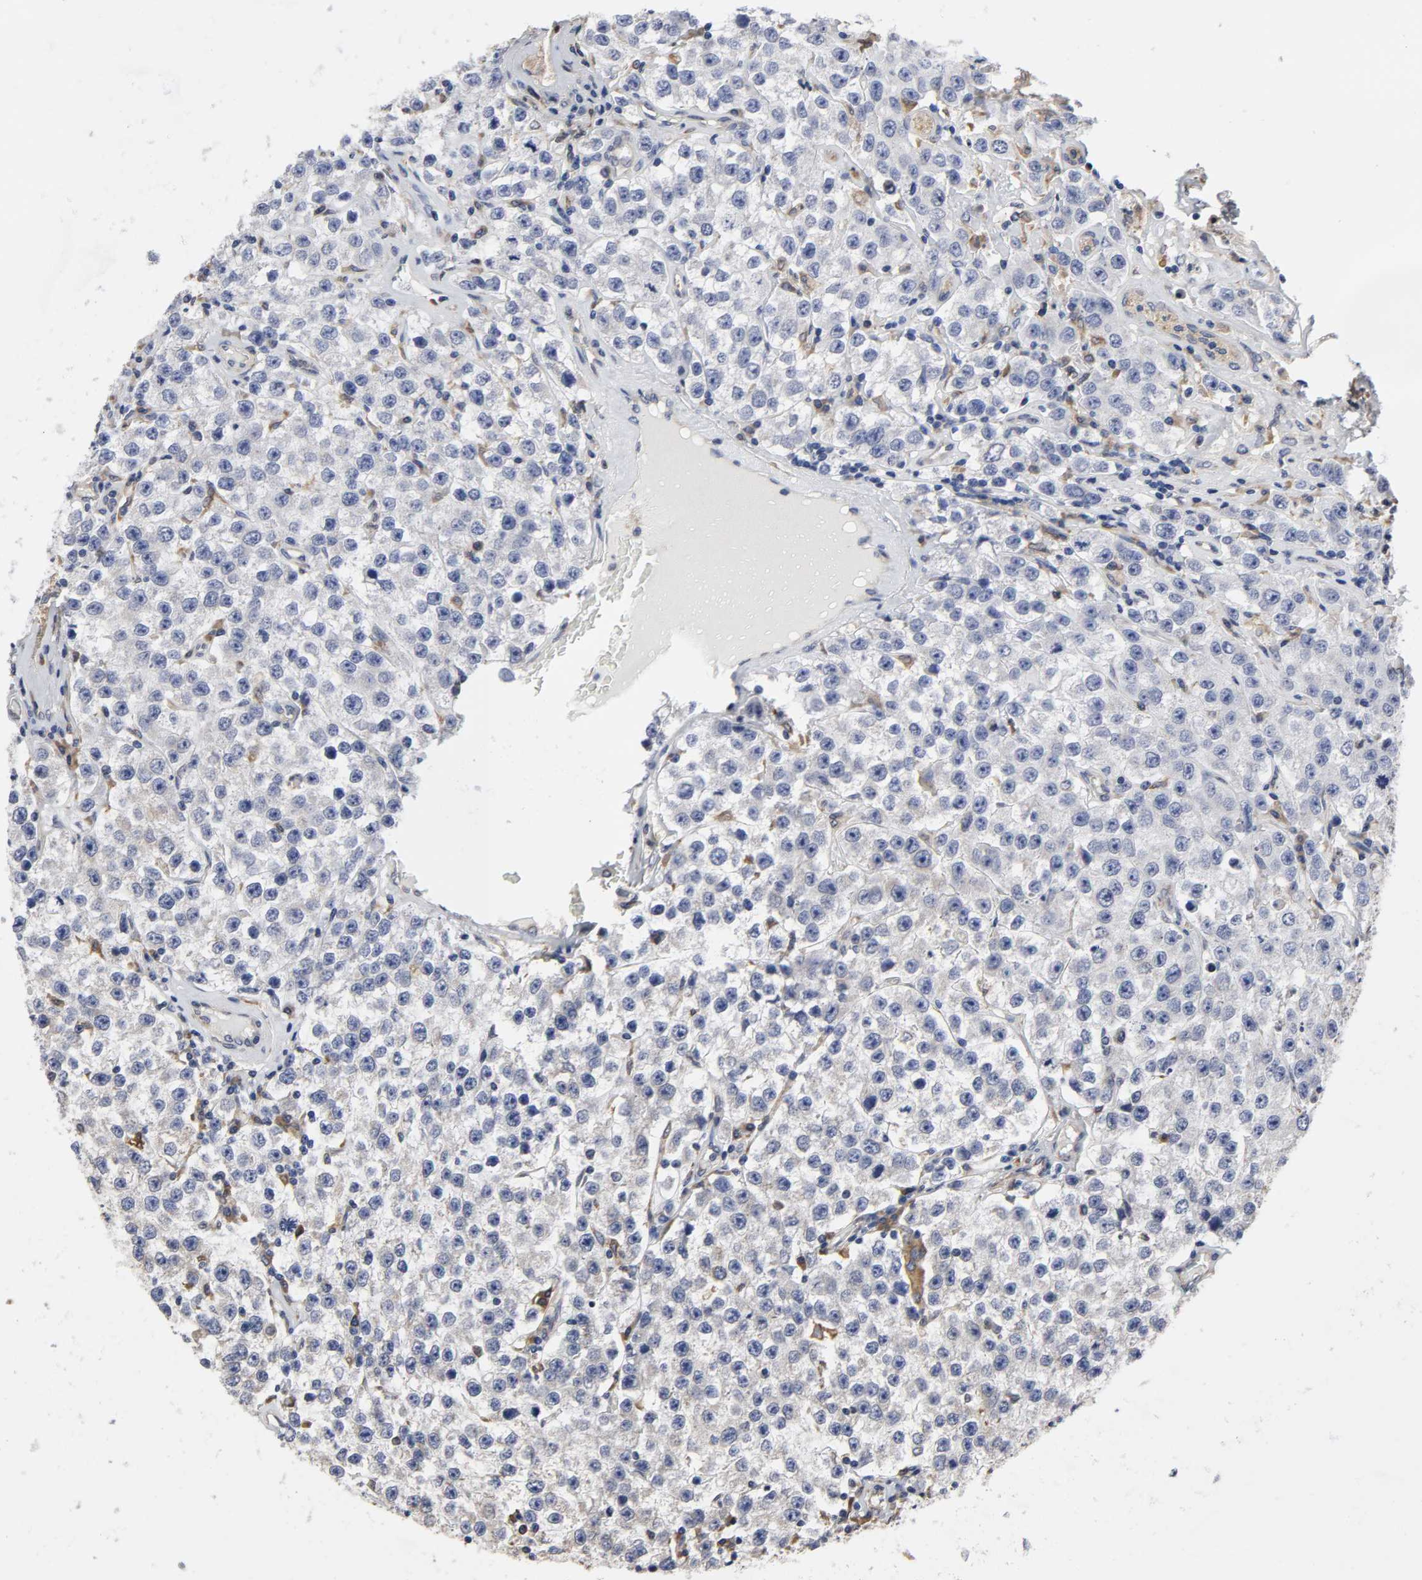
{"staining": {"intensity": "negative", "quantity": "none", "location": "none"}, "tissue": "testis cancer", "cell_type": "Tumor cells", "image_type": "cancer", "snomed": [{"axis": "morphology", "description": "Seminoma, NOS"}, {"axis": "topography", "description": "Testis"}], "caption": "Tumor cells show no significant staining in seminoma (testis).", "gene": "HCK", "patient": {"sex": "male", "age": 52}}